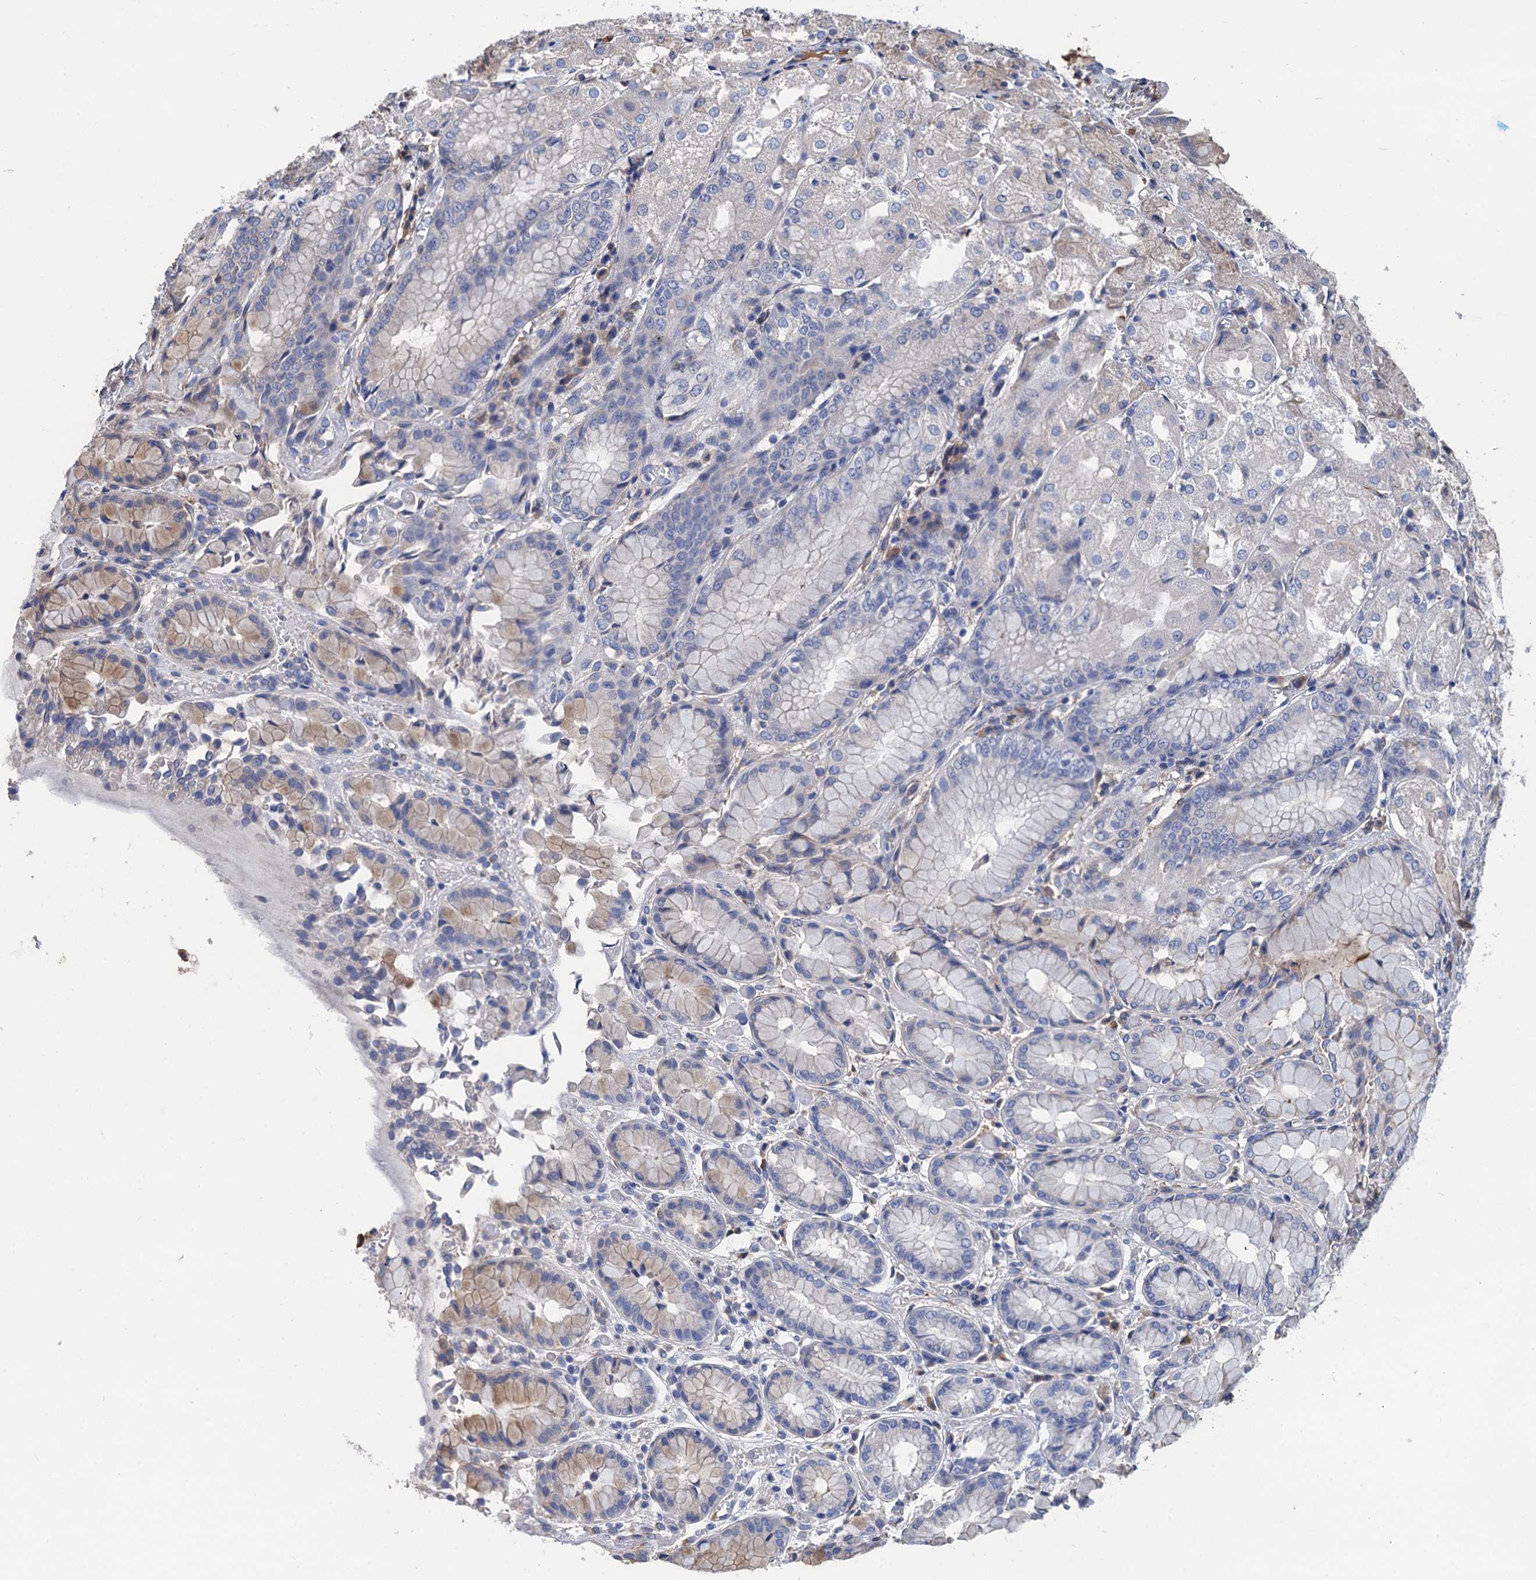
{"staining": {"intensity": "moderate", "quantity": "<25%", "location": "cytoplasmic/membranous"}, "tissue": "stomach", "cell_type": "Glandular cells", "image_type": "normal", "snomed": [{"axis": "morphology", "description": "Normal tissue, NOS"}, {"axis": "topography", "description": "Stomach, upper"}], "caption": "The micrograph demonstrates immunohistochemical staining of normal stomach. There is moderate cytoplasmic/membranous positivity is appreciated in approximately <25% of glandular cells. Ihc stains the protein in brown and the nuclei are stained blue.", "gene": "CNNM1", "patient": {"sex": "male", "age": 72}}